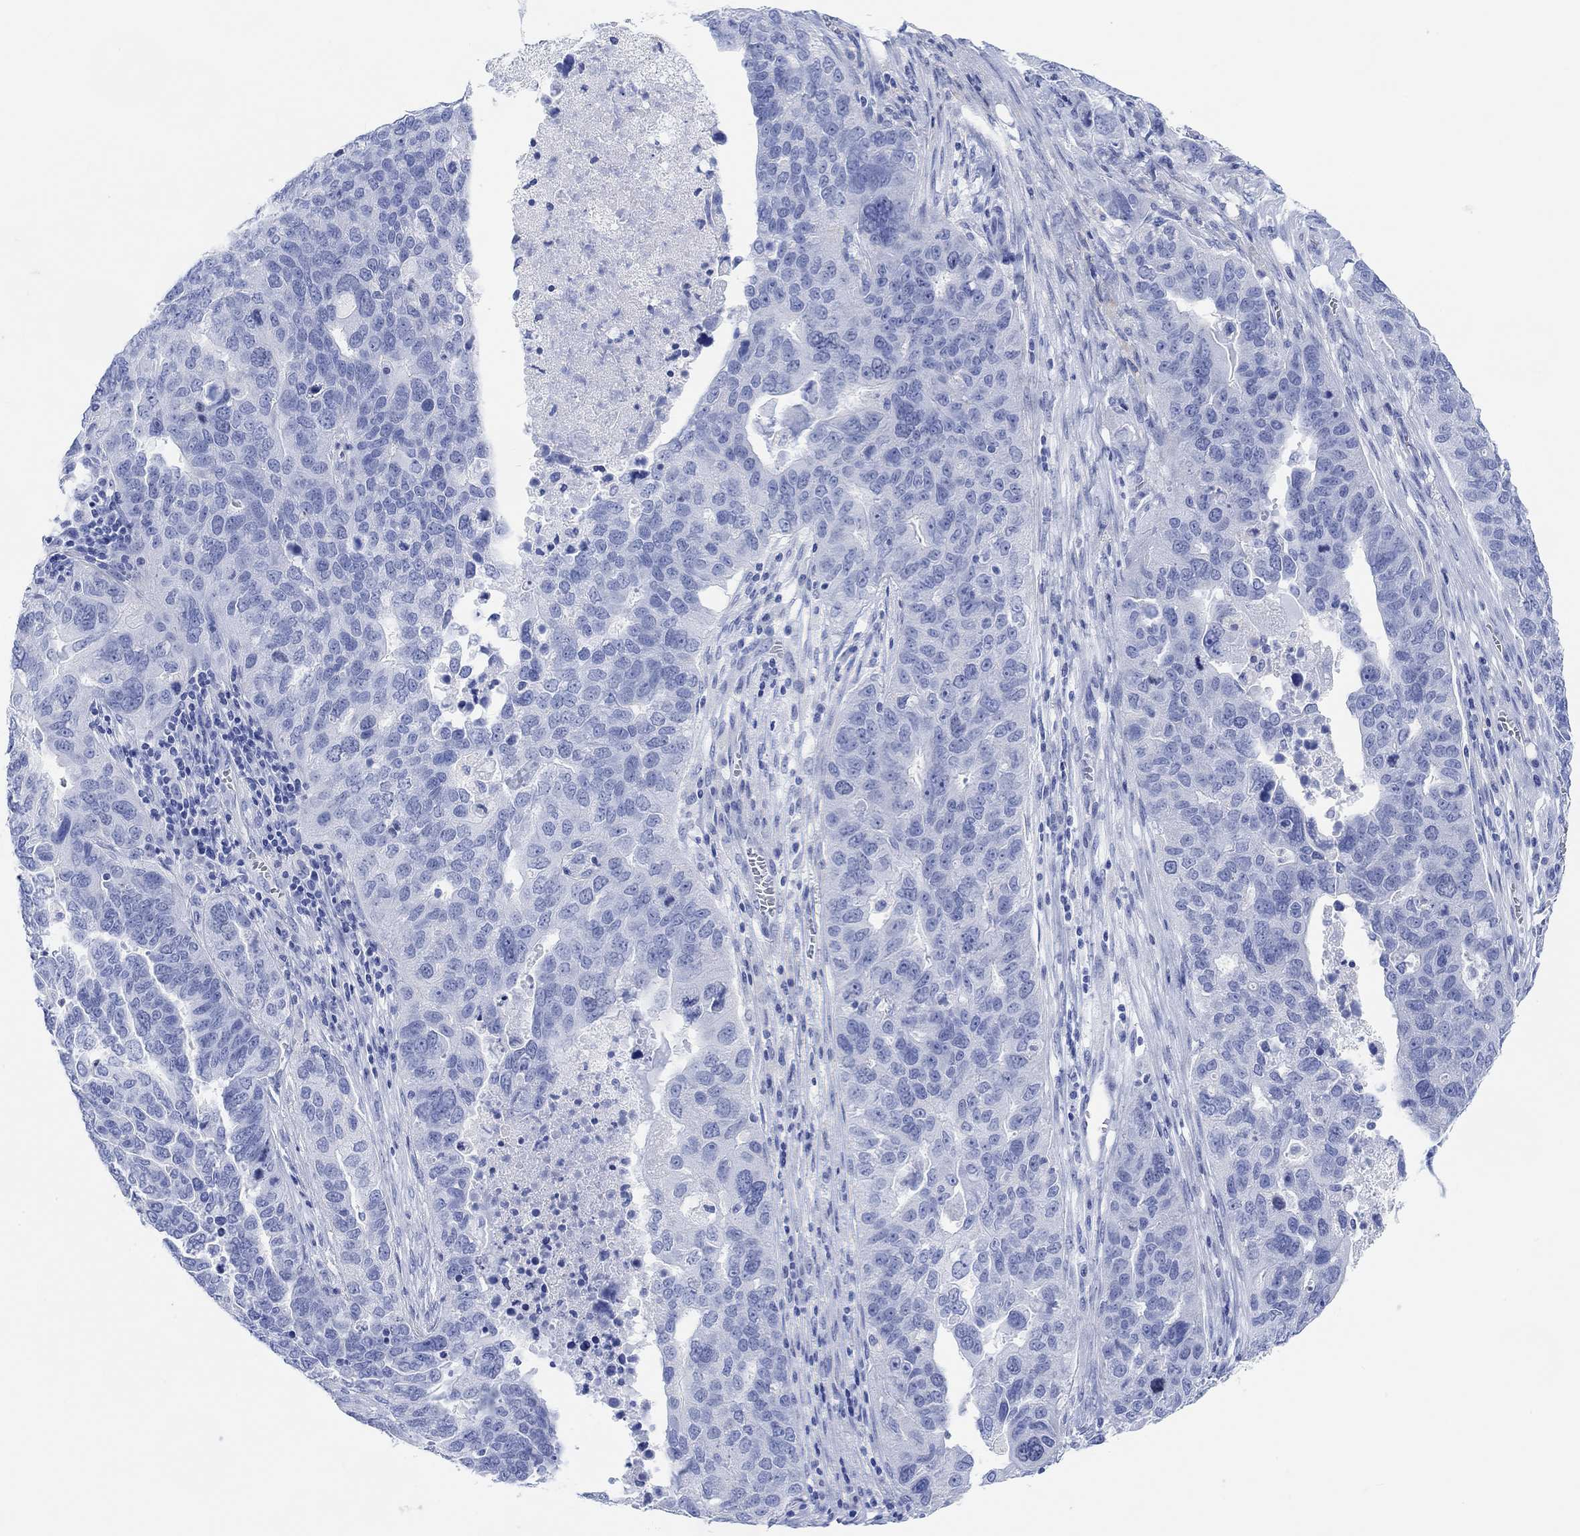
{"staining": {"intensity": "negative", "quantity": "none", "location": "none"}, "tissue": "ovarian cancer", "cell_type": "Tumor cells", "image_type": "cancer", "snomed": [{"axis": "morphology", "description": "Carcinoma, endometroid"}, {"axis": "topography", "description": "Soft tissue"}, {"axis": "topography", "description": "Ovary"}], "caption": "Immunohistochemistry (IHC) histopathology image of human ovarian endometroid carcinoma stained for a protein (brown), which shows no staining in tumor cells.", "gene": "ANKRD33", "patient": {"sex": "female", "age": 52}}